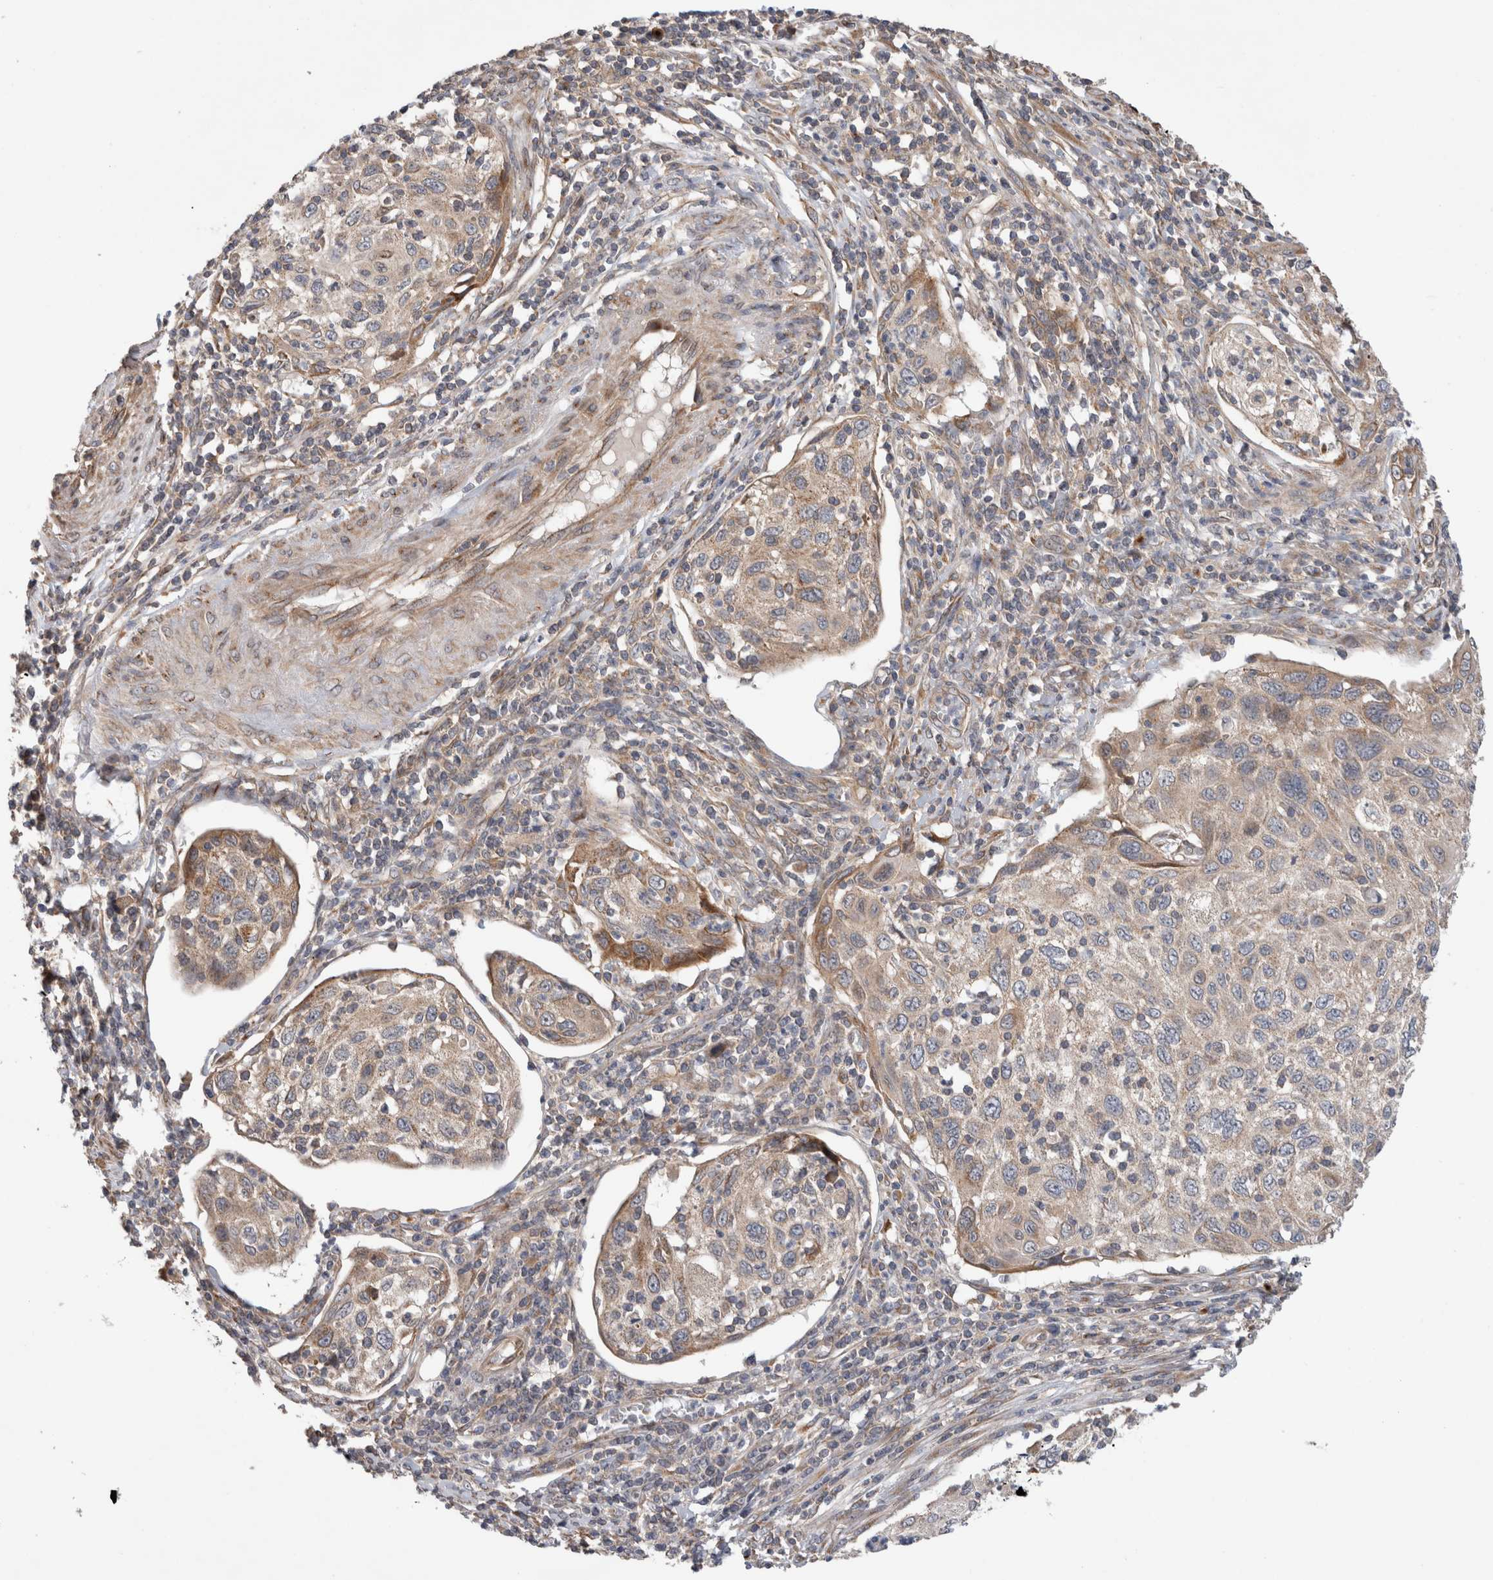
{"staining": {"intensity": "moderate", "quantity": "<25%", "location": "cytoplasmic/membranous"}, "tissue": "cervical cancer", "cell_type": "Tumor cells", "image_type": "cancer", "snomed": [{"axis": "morphology", "description": "Squamous cell carcinoma, NOS"}, {"axis": "topography", "description": "Cervix"}], "caption": "IHC staining of cervical squamous cell carcinoma, which exhibits low levels of moderate cytoplasmic/membranous staining in about <25% of tumor cells indicating moderate cytoplasmic/membranous protein expression. The staining was performed using DAB (brown) for protein detection and nuclei were counterstained in hematoxylin (blue).", "gene": "TRIM5", "patient": {"sex": "female", "age": 70}}